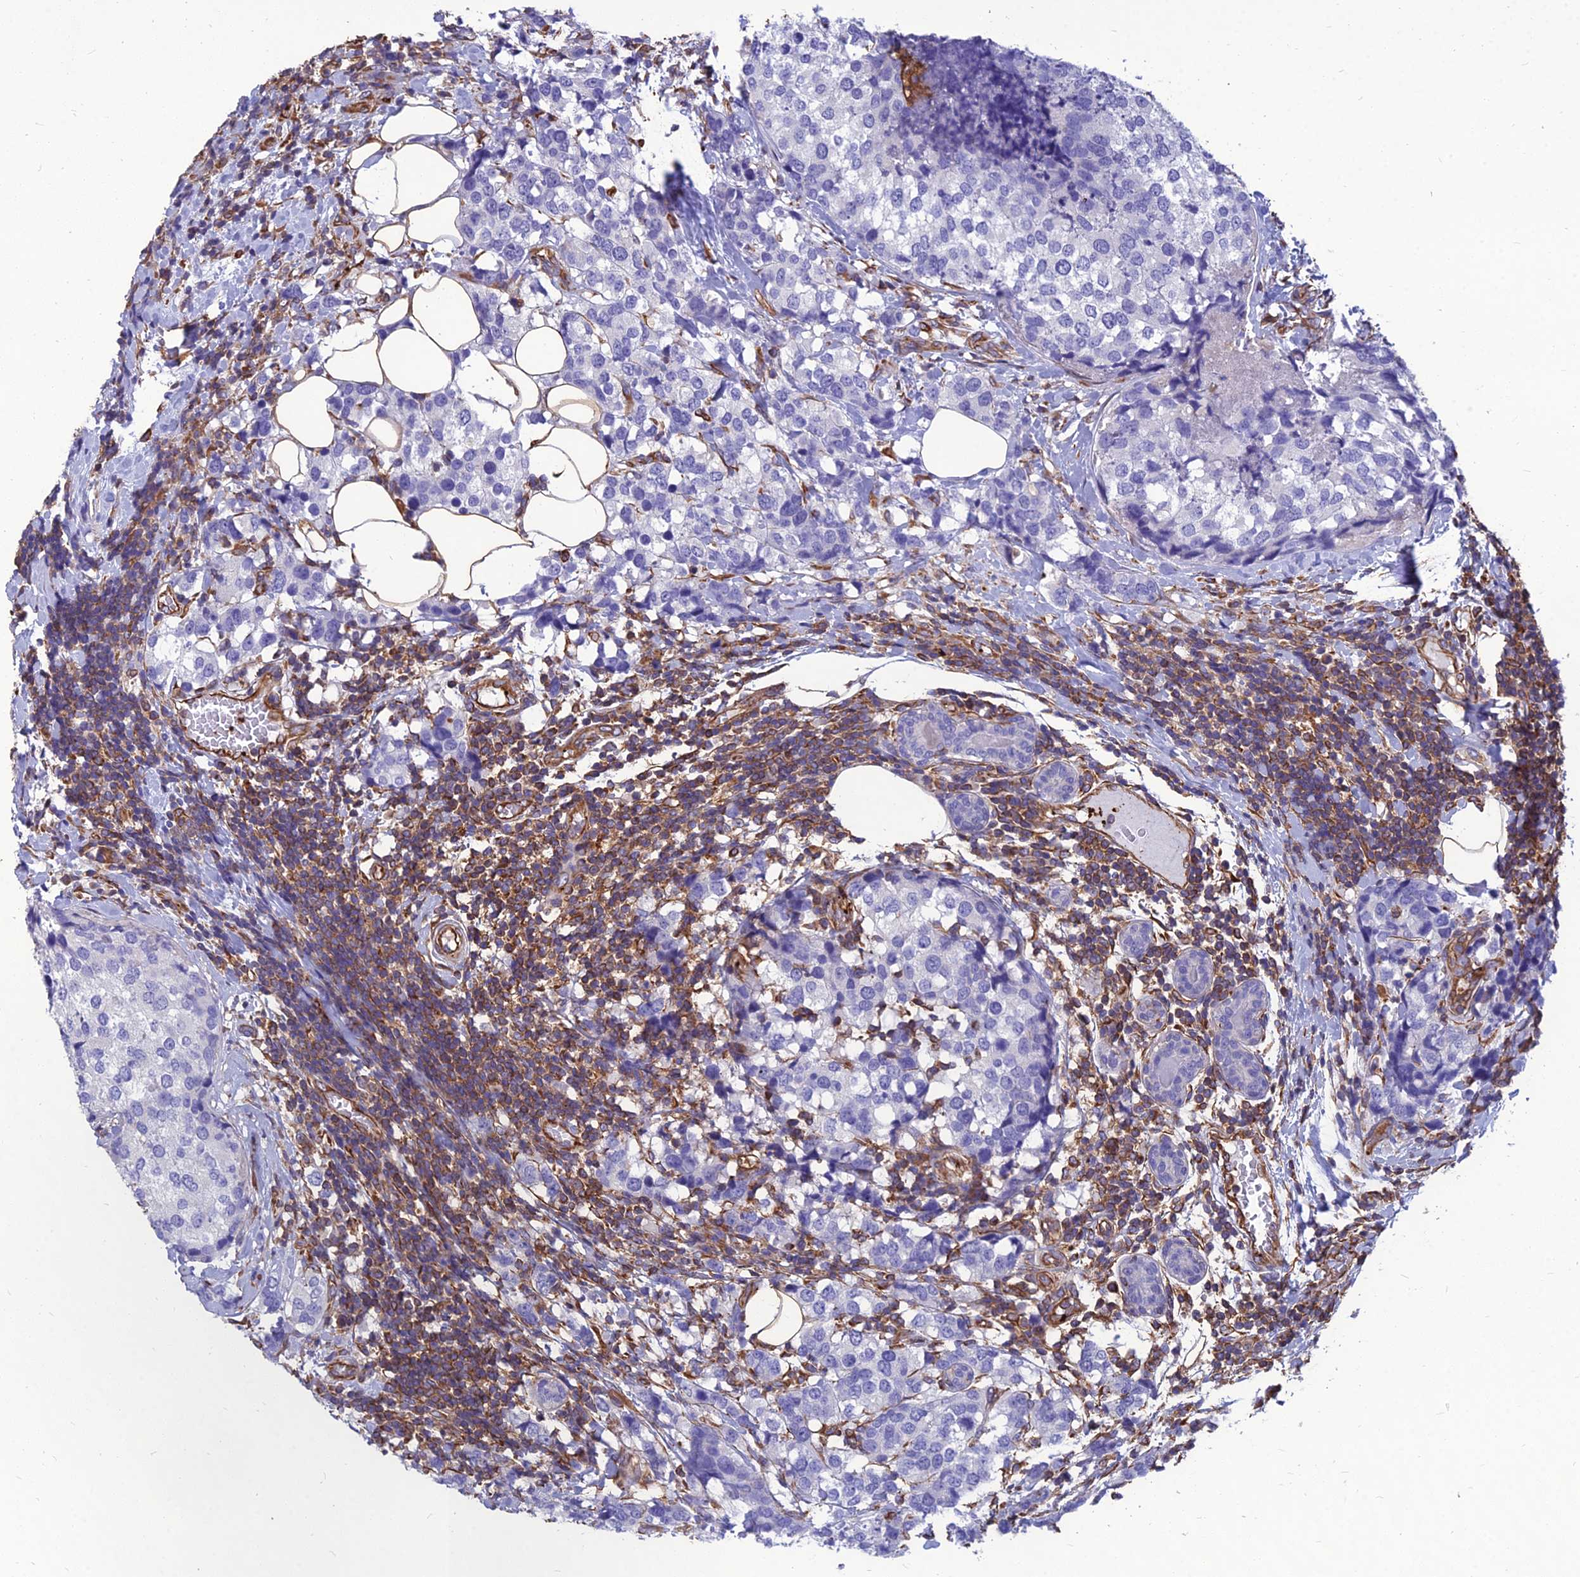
{"staining": {"intensity": "negative", "quantity": "none", "location": "none"}, "tissue": "breast cancer", "cell_type": "Tumor cells", "image_type": "cancer", "snomed": [{"axis": "morphology", "description": "Lobular carcinoma"}, {"axis": "topography", "description": "Breast"}], "caption": "Immunohistochemical staining of human breast lobular carcinoma shows no significant positivity in tumor cells. (Brightfield microscopy of DAB immunohistochemistry (IHC) at high magnification).", "gene": "PSMD11", "patient": {"sex": "female", "age": 59}}